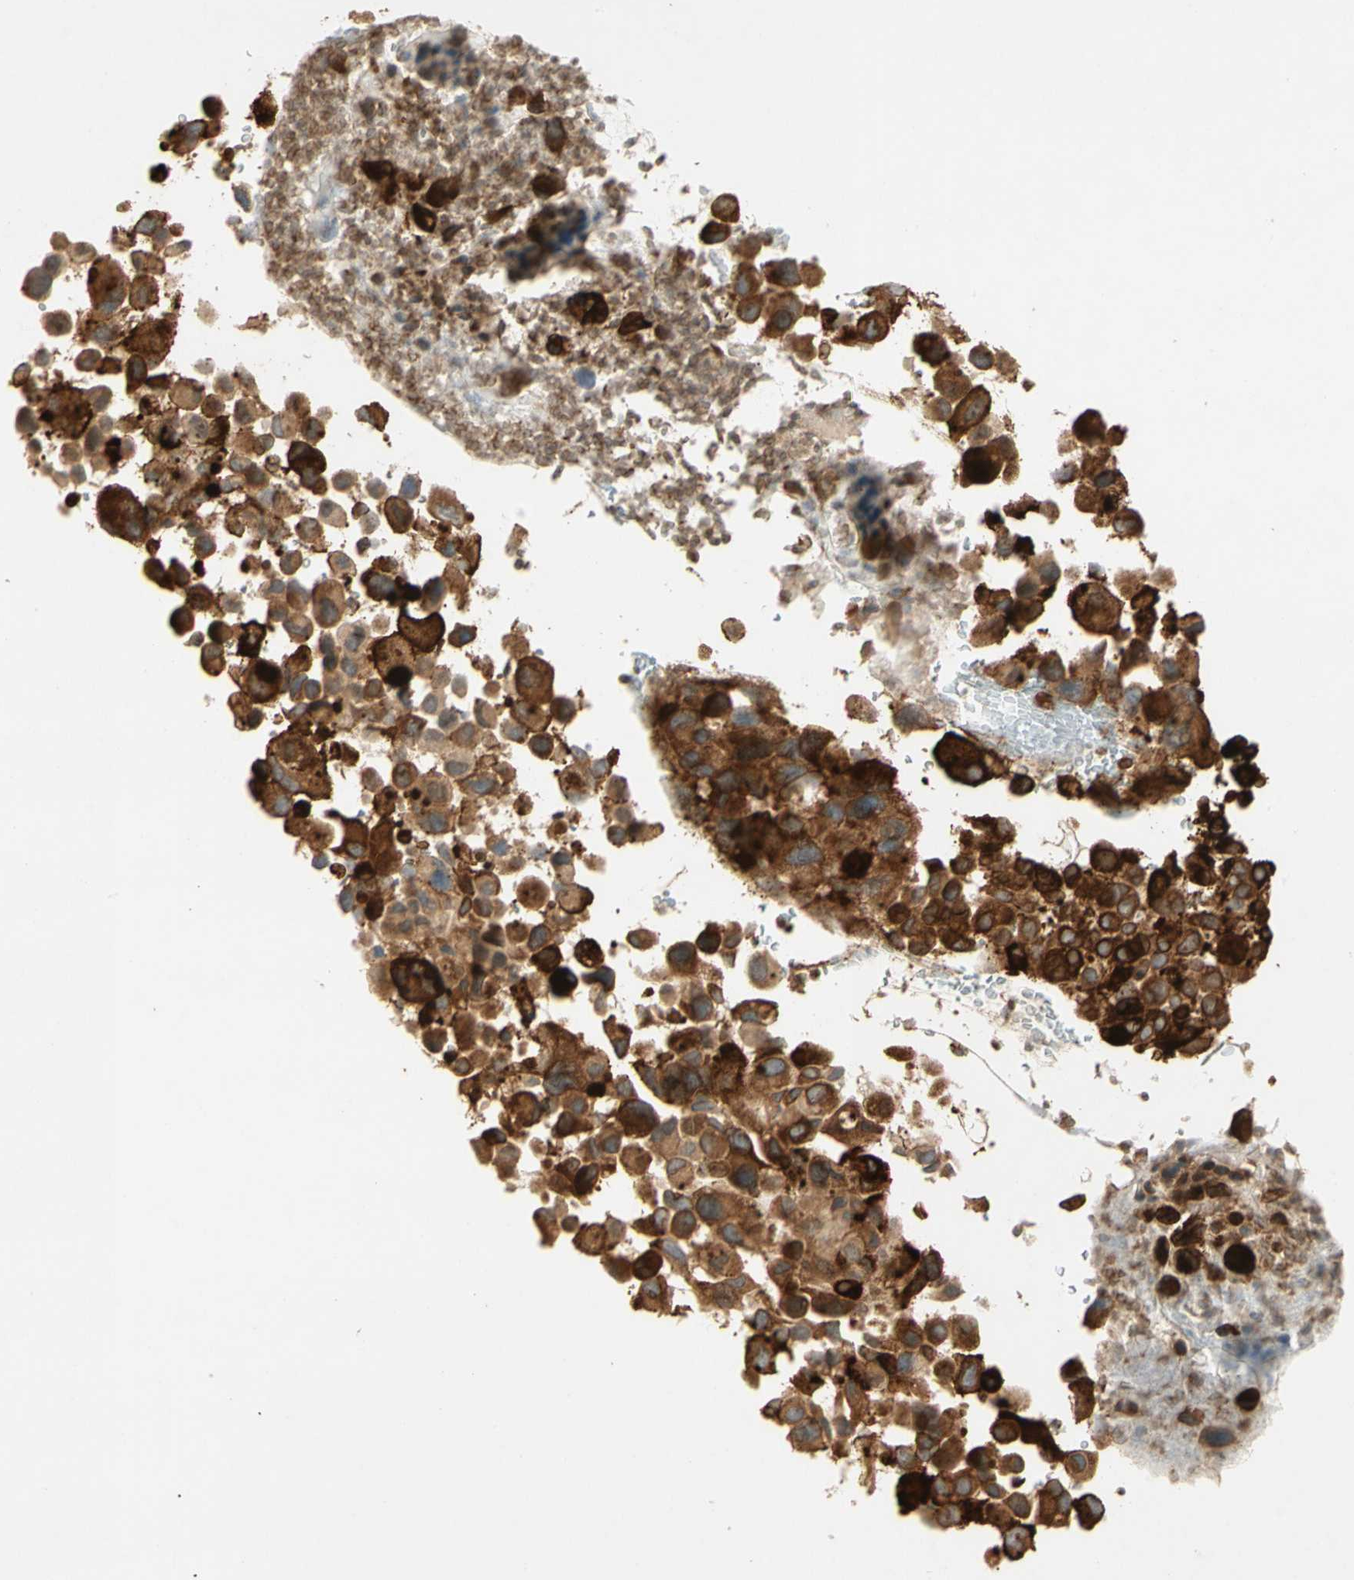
{"staining": {"intensity": "strong", "quantity": ">75%", "location": "cytoplasmic/membranous"}, "tissue": "melanoma", "cell_type": "Tumor cells", "image_type": "cancer", "snomed": [{"axis": "morphology", "description": "Malignant melanoma, NOS"}, {"axis": "topography", "description": "Skin"}], "caption": "Tumor cells demonstrate high levels of strong cytoplasmic/membranous expression in about >75% of cells in human malignant melanoma. Nuclei are stained in blue.", "gene": "TAPBP", "patient": {"sex": "female", "age": 73}}